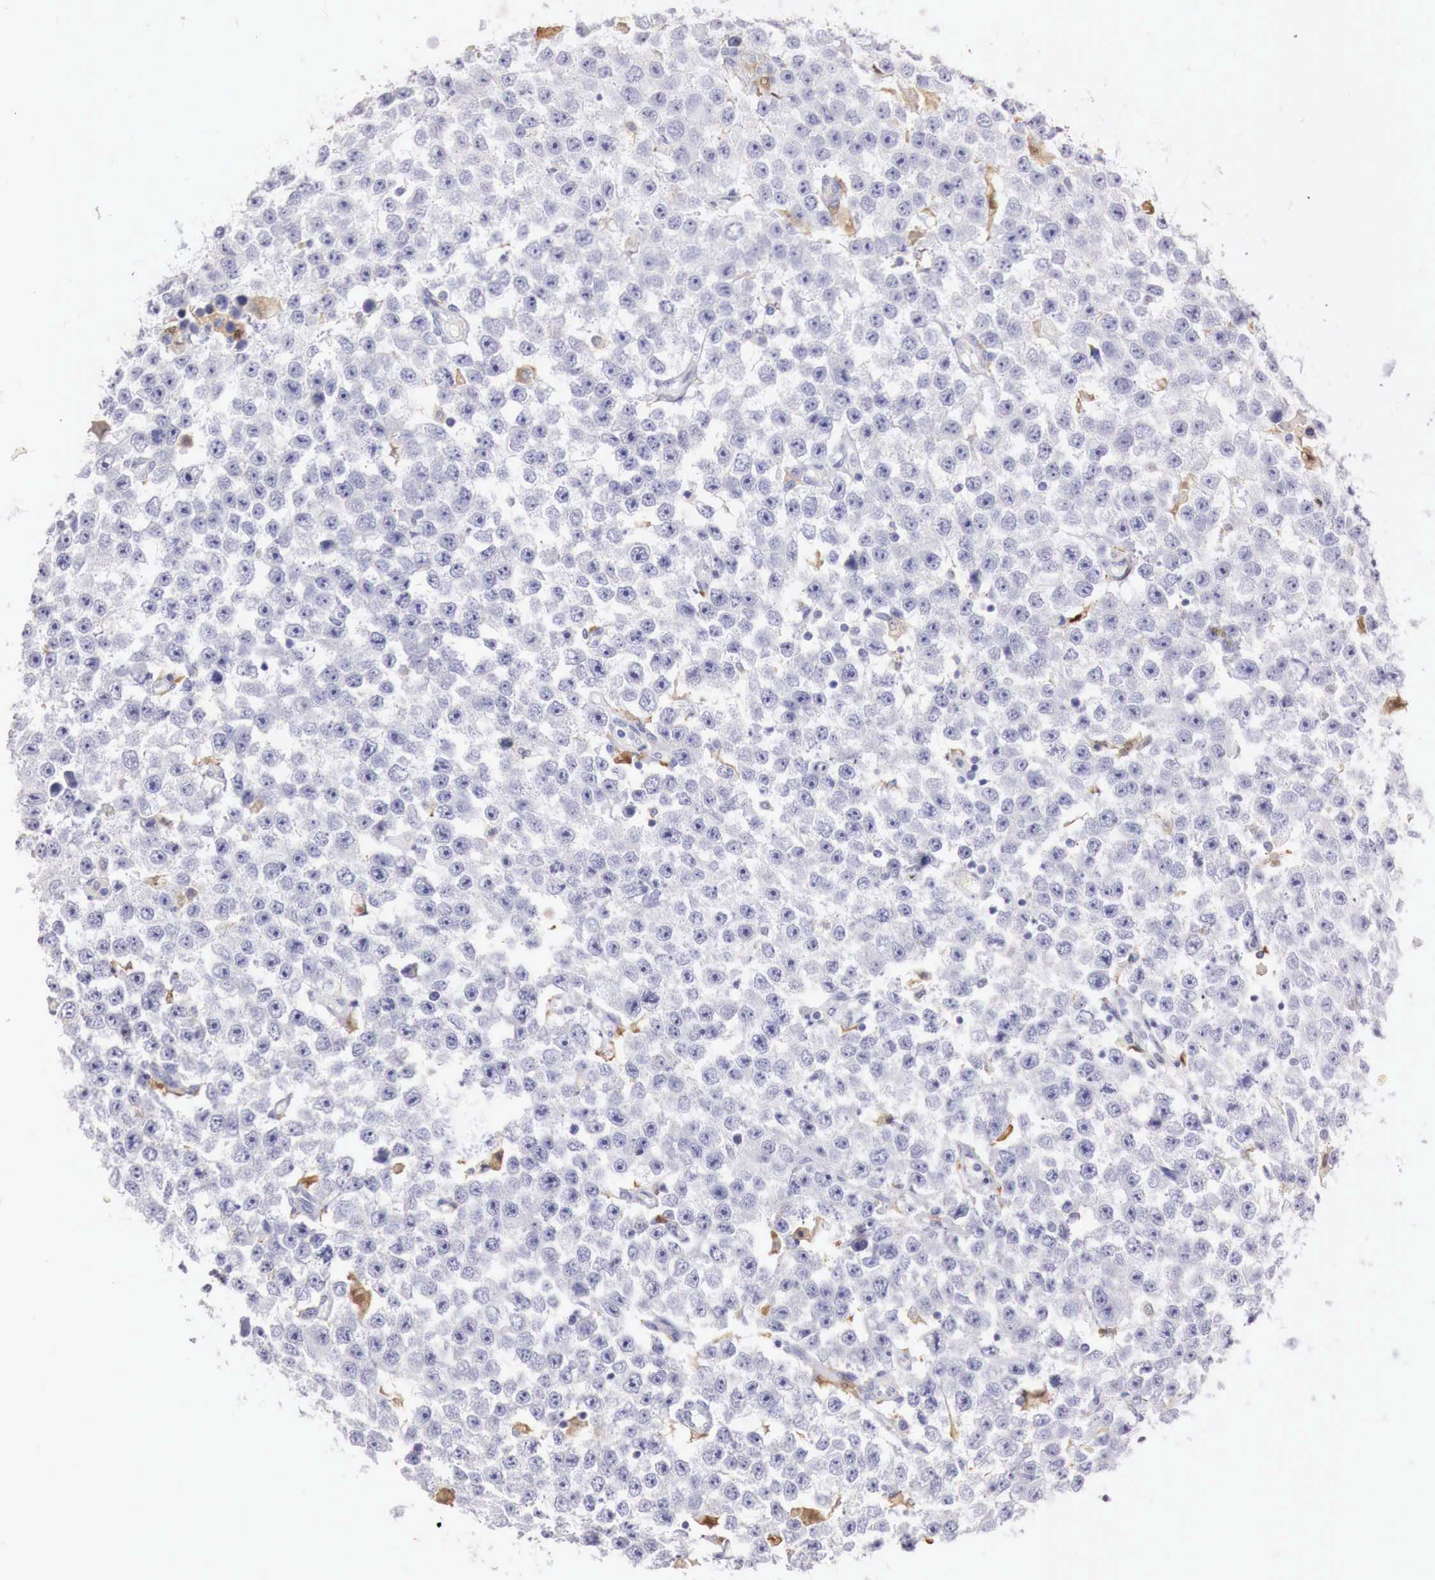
{"staining": {"intensity": "negative", "quantity": "none", "location": "none"}, "tissue": "testis cancer", "cell_type": "Tumor cells", "image_type": "cancer", "snomed": [{"axis": "morphology", "description": "Seminoma, NOS"}, {"axis": "topography", "description": "Testis"}], "caption": "Human testis cancer stained for a protein using immunohistochemistry demonstrates no expression in tumor cells.", "gene": "RENBP", "patient": {"sex": "male", "age": 52}}